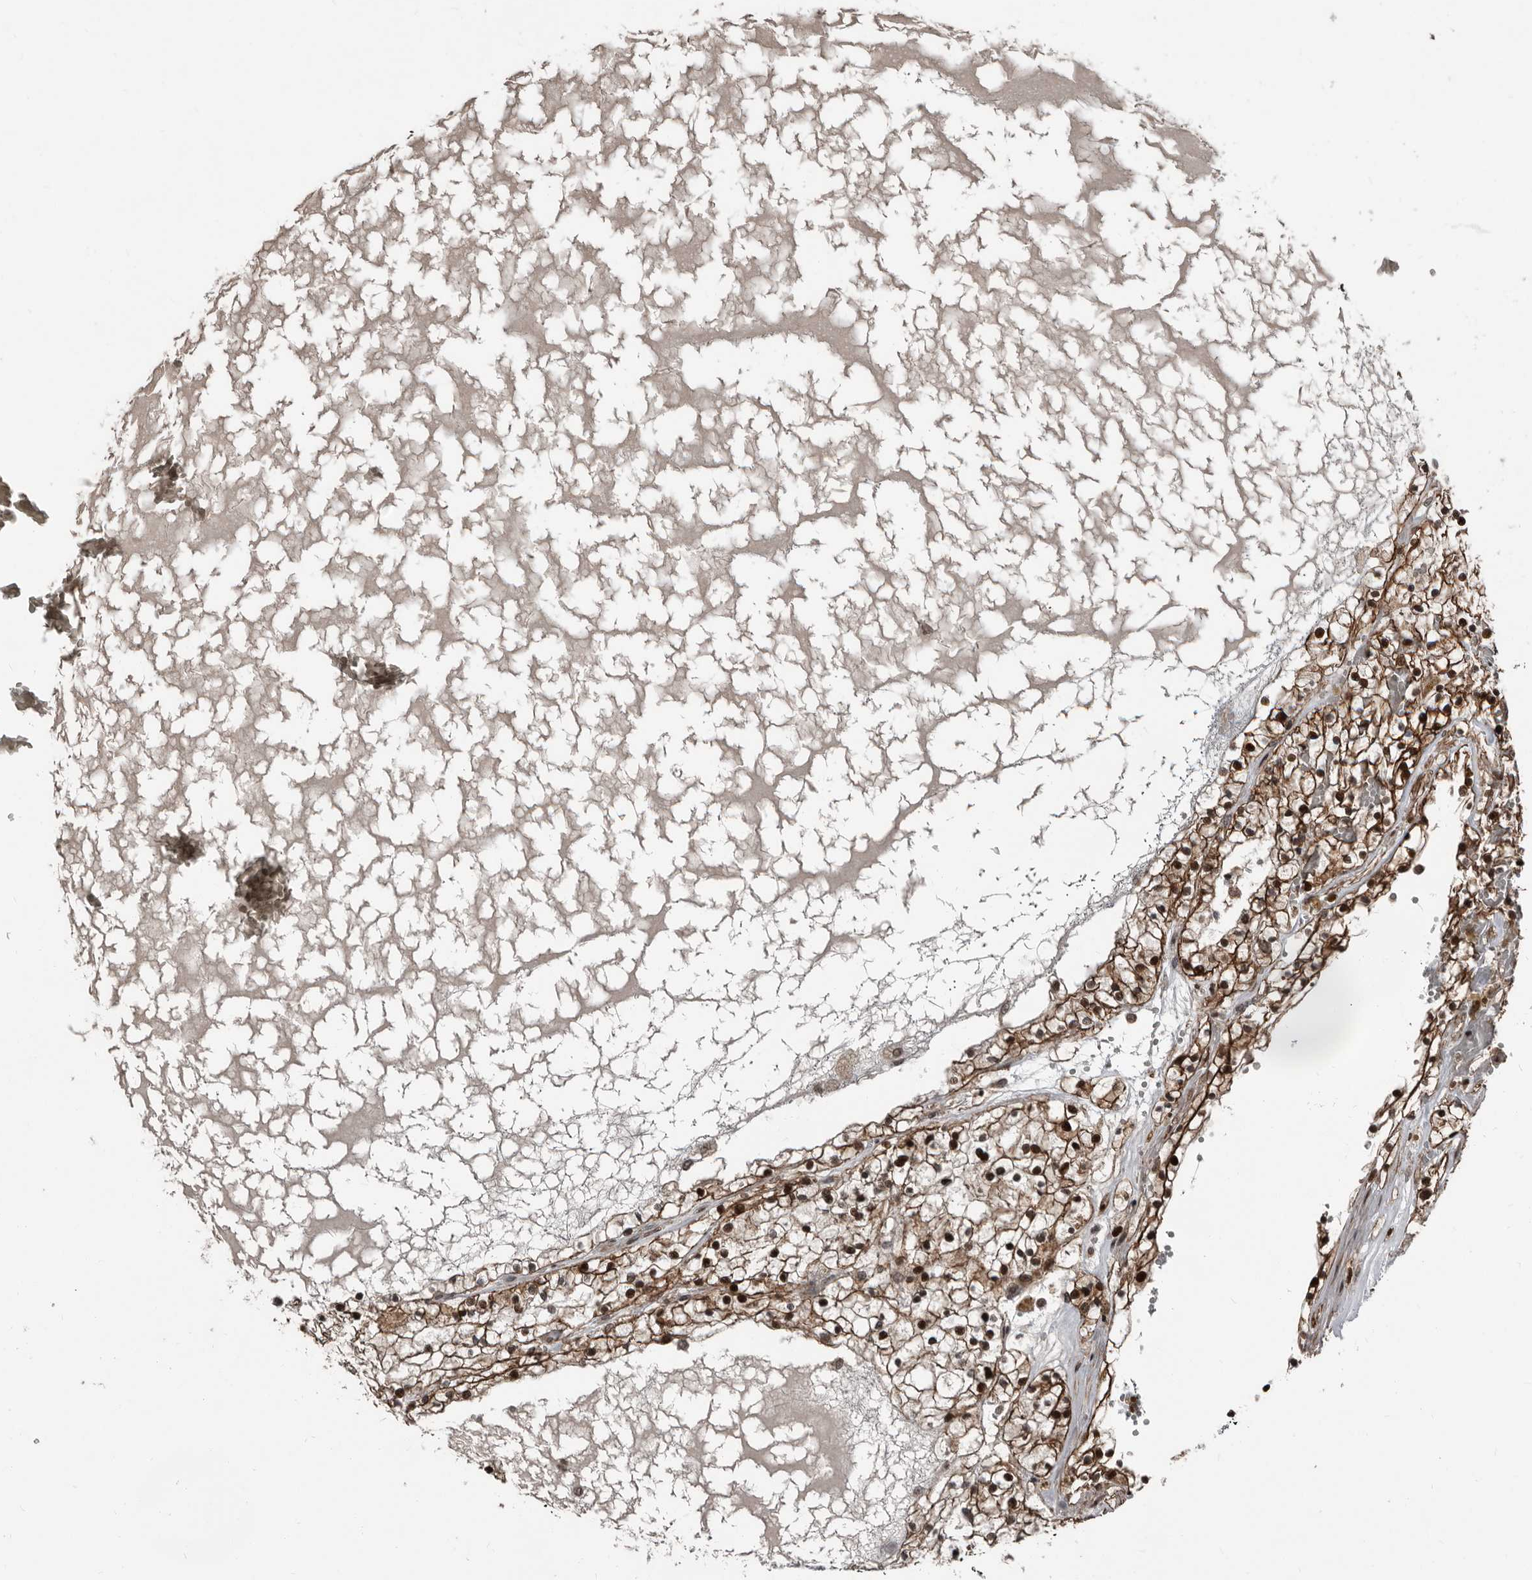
{"staining": {"intensity": "strong", "quantity": "25%-75%", "location": "cytoplasmic/membranous,nuclear"}, "tissue": "renal cancer", "cell_type": "Tumor cells", "image_type": "cancer", "snomed": [{"axis": "morphology", "description": "Normal tissue, NOS"}, {"axis": "morphology", "description": "Adenocarcinoma, NOS"}, {"axis": "topography", "description": "Kidney"}], "caption": "Renal cancer was stained to show a protein in brown. There is high levels of strong cytoplasmic/membranous and nuclear expression in about 25%-75% of tumor cells.", "gene": "CHD1L", "patient": {"sex": "male", "age": 68}}